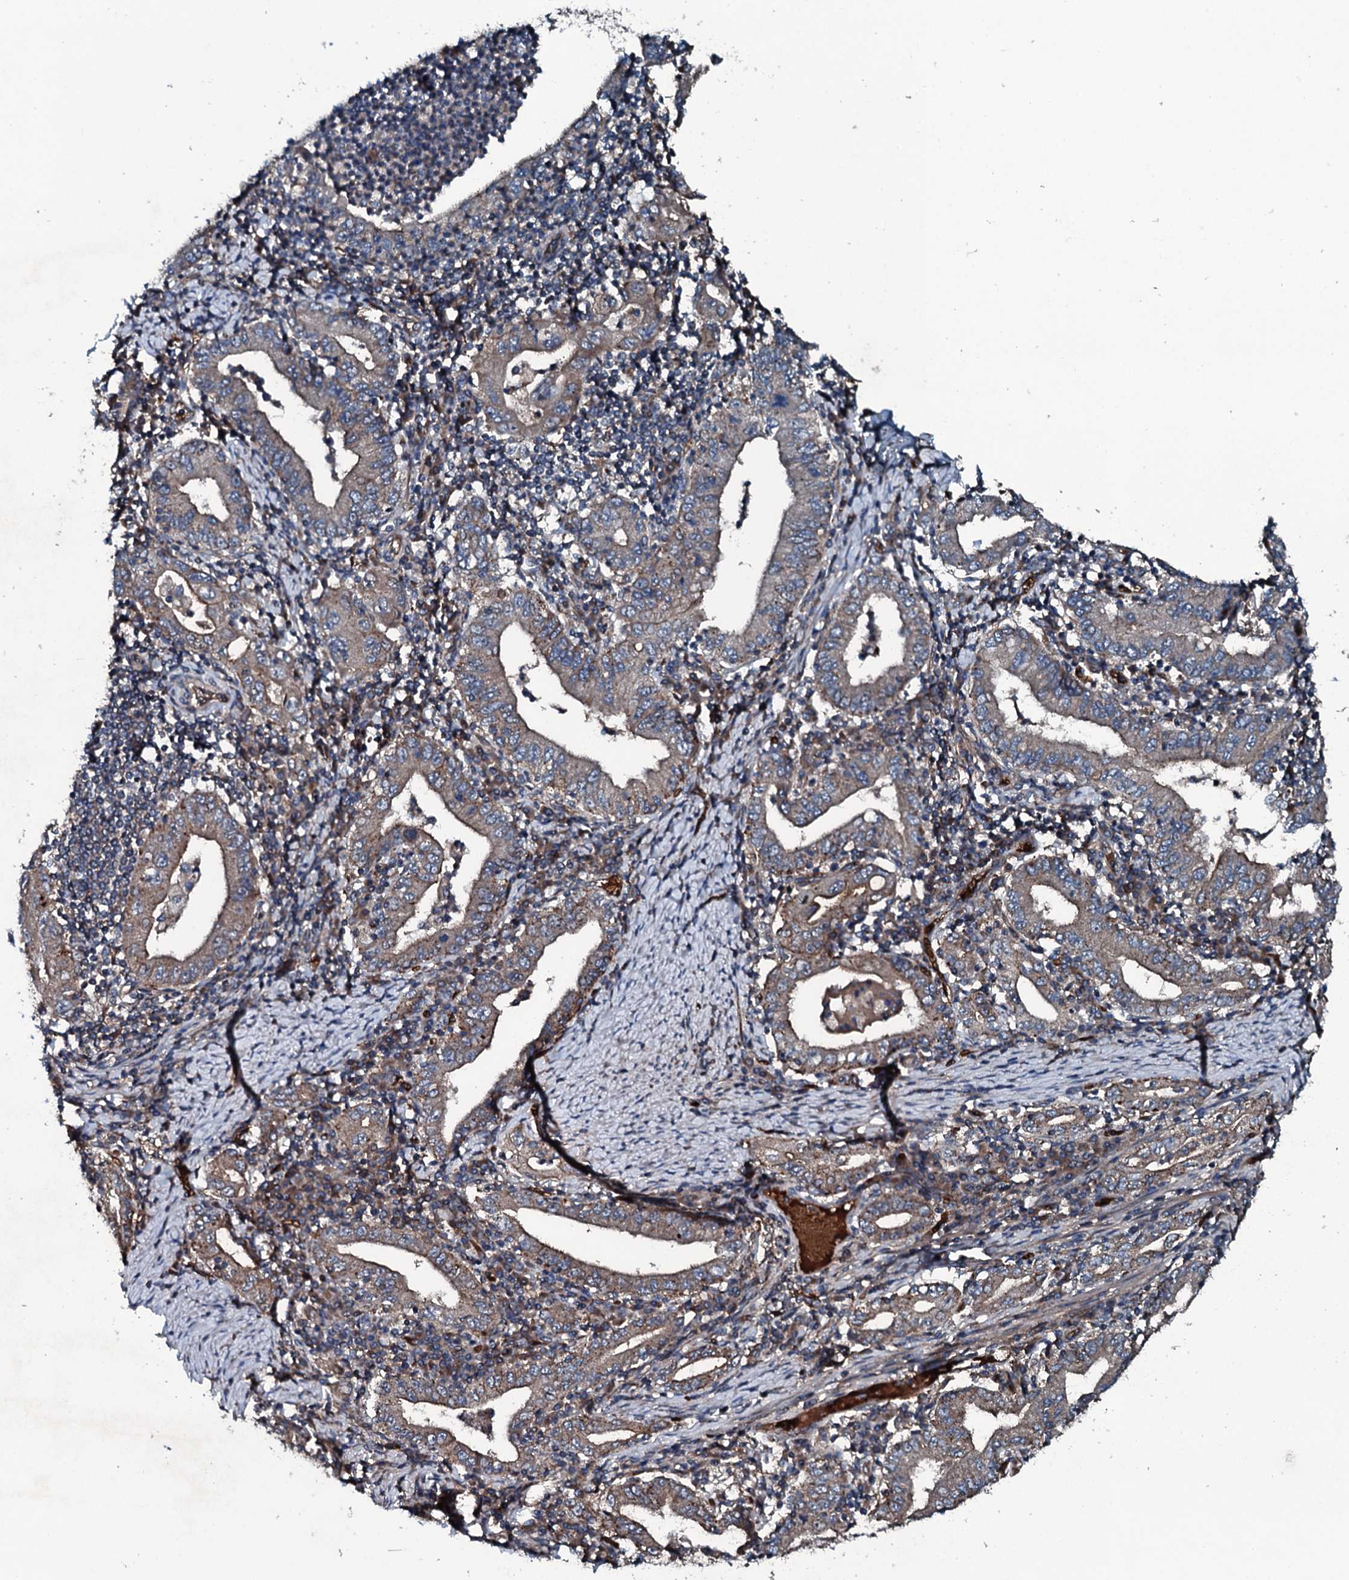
{"staining": {"intensity": "moderate", "quantity": ">75%", "location": "cytoplasmic/membranous"}, "tissue": "stomach cancer", "cell_type": "Tumor cells", "image_type": "cancer", "snomed": [{"axis": "morphology", "description": "Normal tissue, NOS"}, {"axis": "morphology", "description": "Adenocarcinoma, NOS"}, {"axis": "topography", "description": "Esophagus"}, {"axis": "topography", "description": "Stomach, upper"}, {"axis": "topography", "description": "Peripheral nerve tissue"}], "caption": "Brown immunohistochemical staining in stomach adenocarcinoma shows moderate cytoplasmic/membranous positivity in about >75% of tumor cells. Using DAB (brown) and hematoxylin (blue) stains, captured at high magnification using brightfield microscopy.", "gene": "TRIM7", "patient": {"sex": "male", "age": 62}}